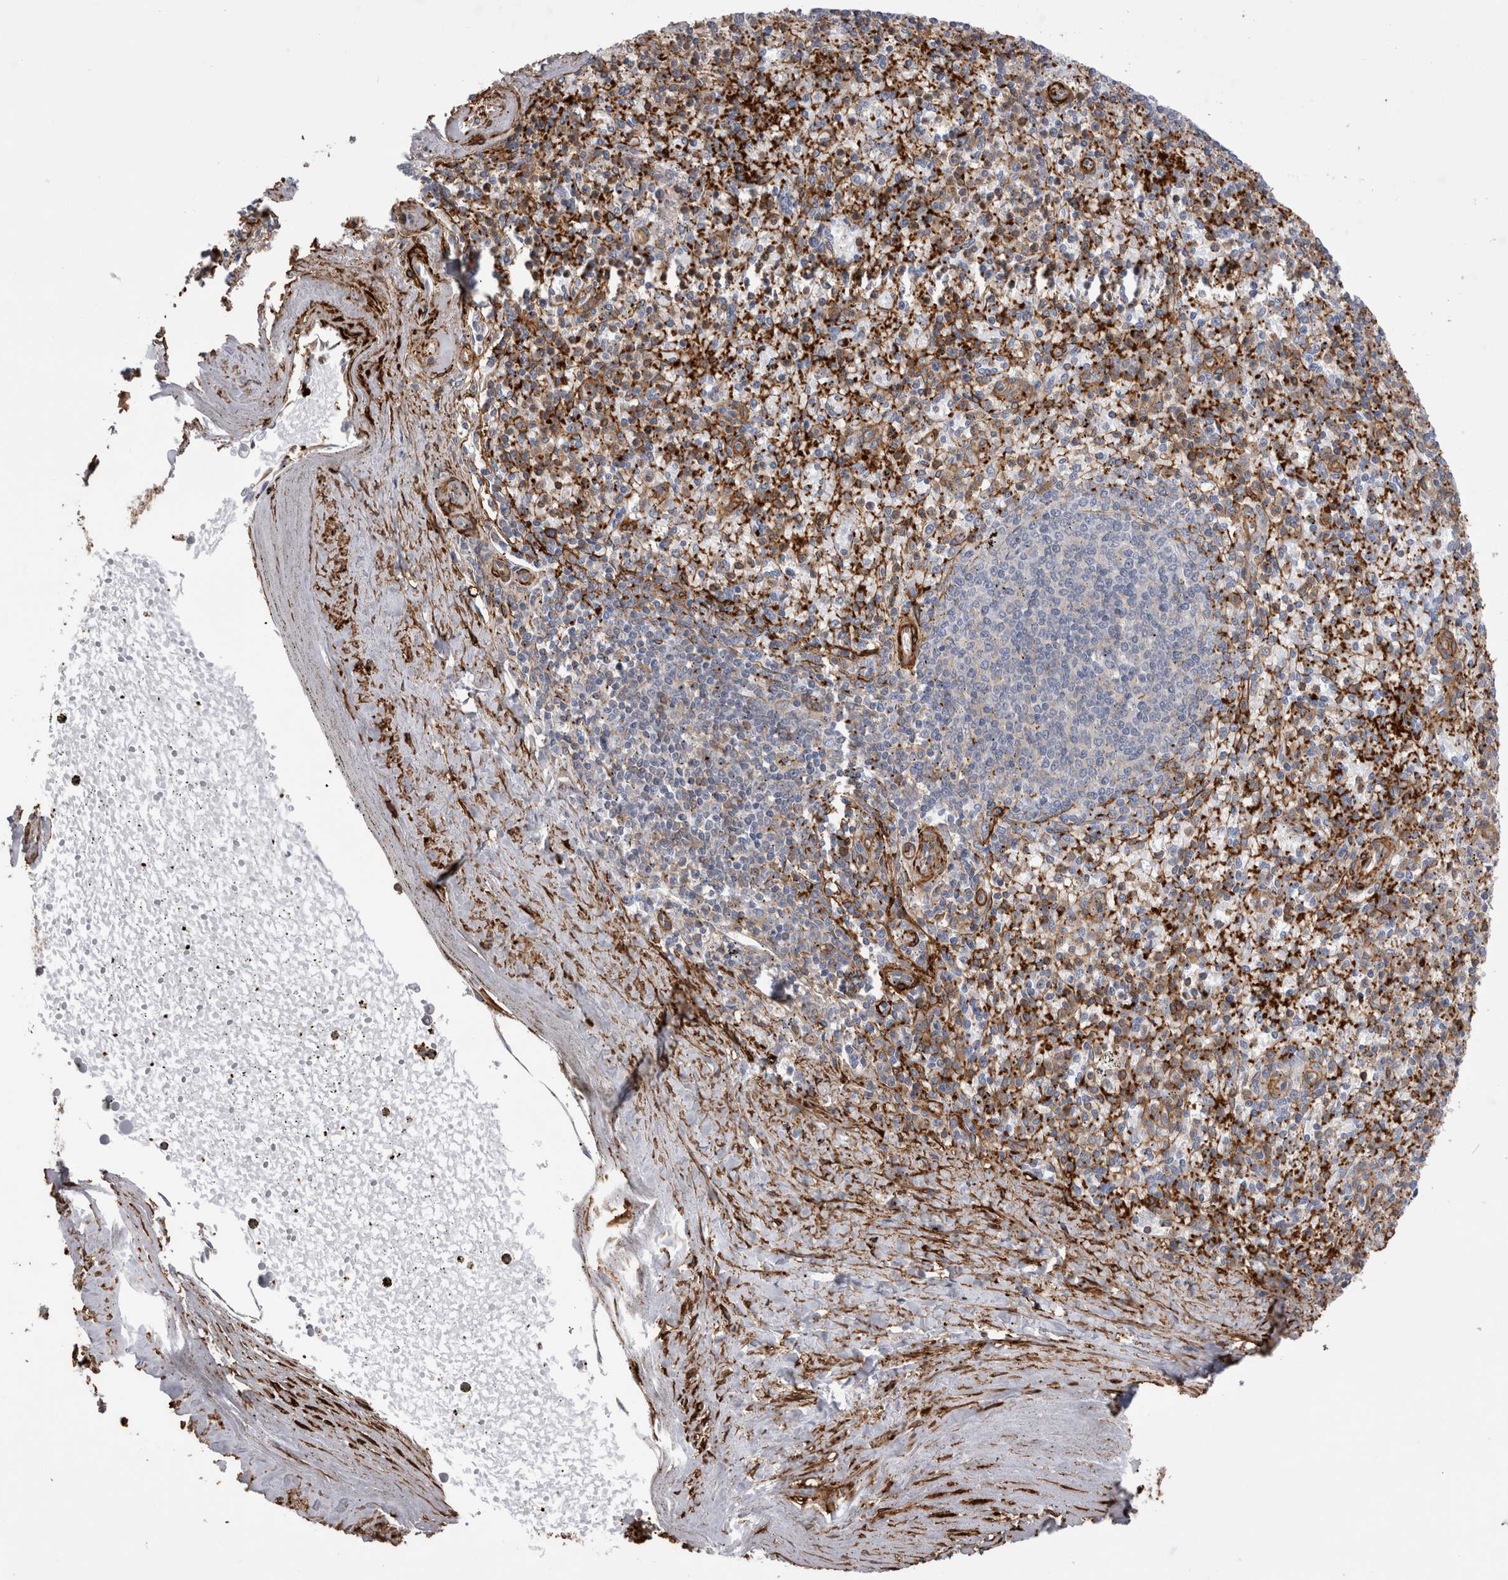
{"staining": {"intensity": "moderate", "quantity": "25%-75%", "location": "cytoplasmic/membranous"}, "tissue": "spleen", "cell_type": "Cells in red pulp", "image_type": "normal", "snomed": [{"axis": "morphology", "description": "Normal tissue, NOS"}, {"axis": "topography", "description": "Spleen"}], "caption": "The histopathology image shows a brown stain indicating the presence of a protein in the cytoplasmic/membranous of cells in red pulp in spleen. (DAB IHC, brown staining for protein, blue staining for nuclei).", "gene": "EPRS1", "patient": {"sex": "male", "age": 72}}